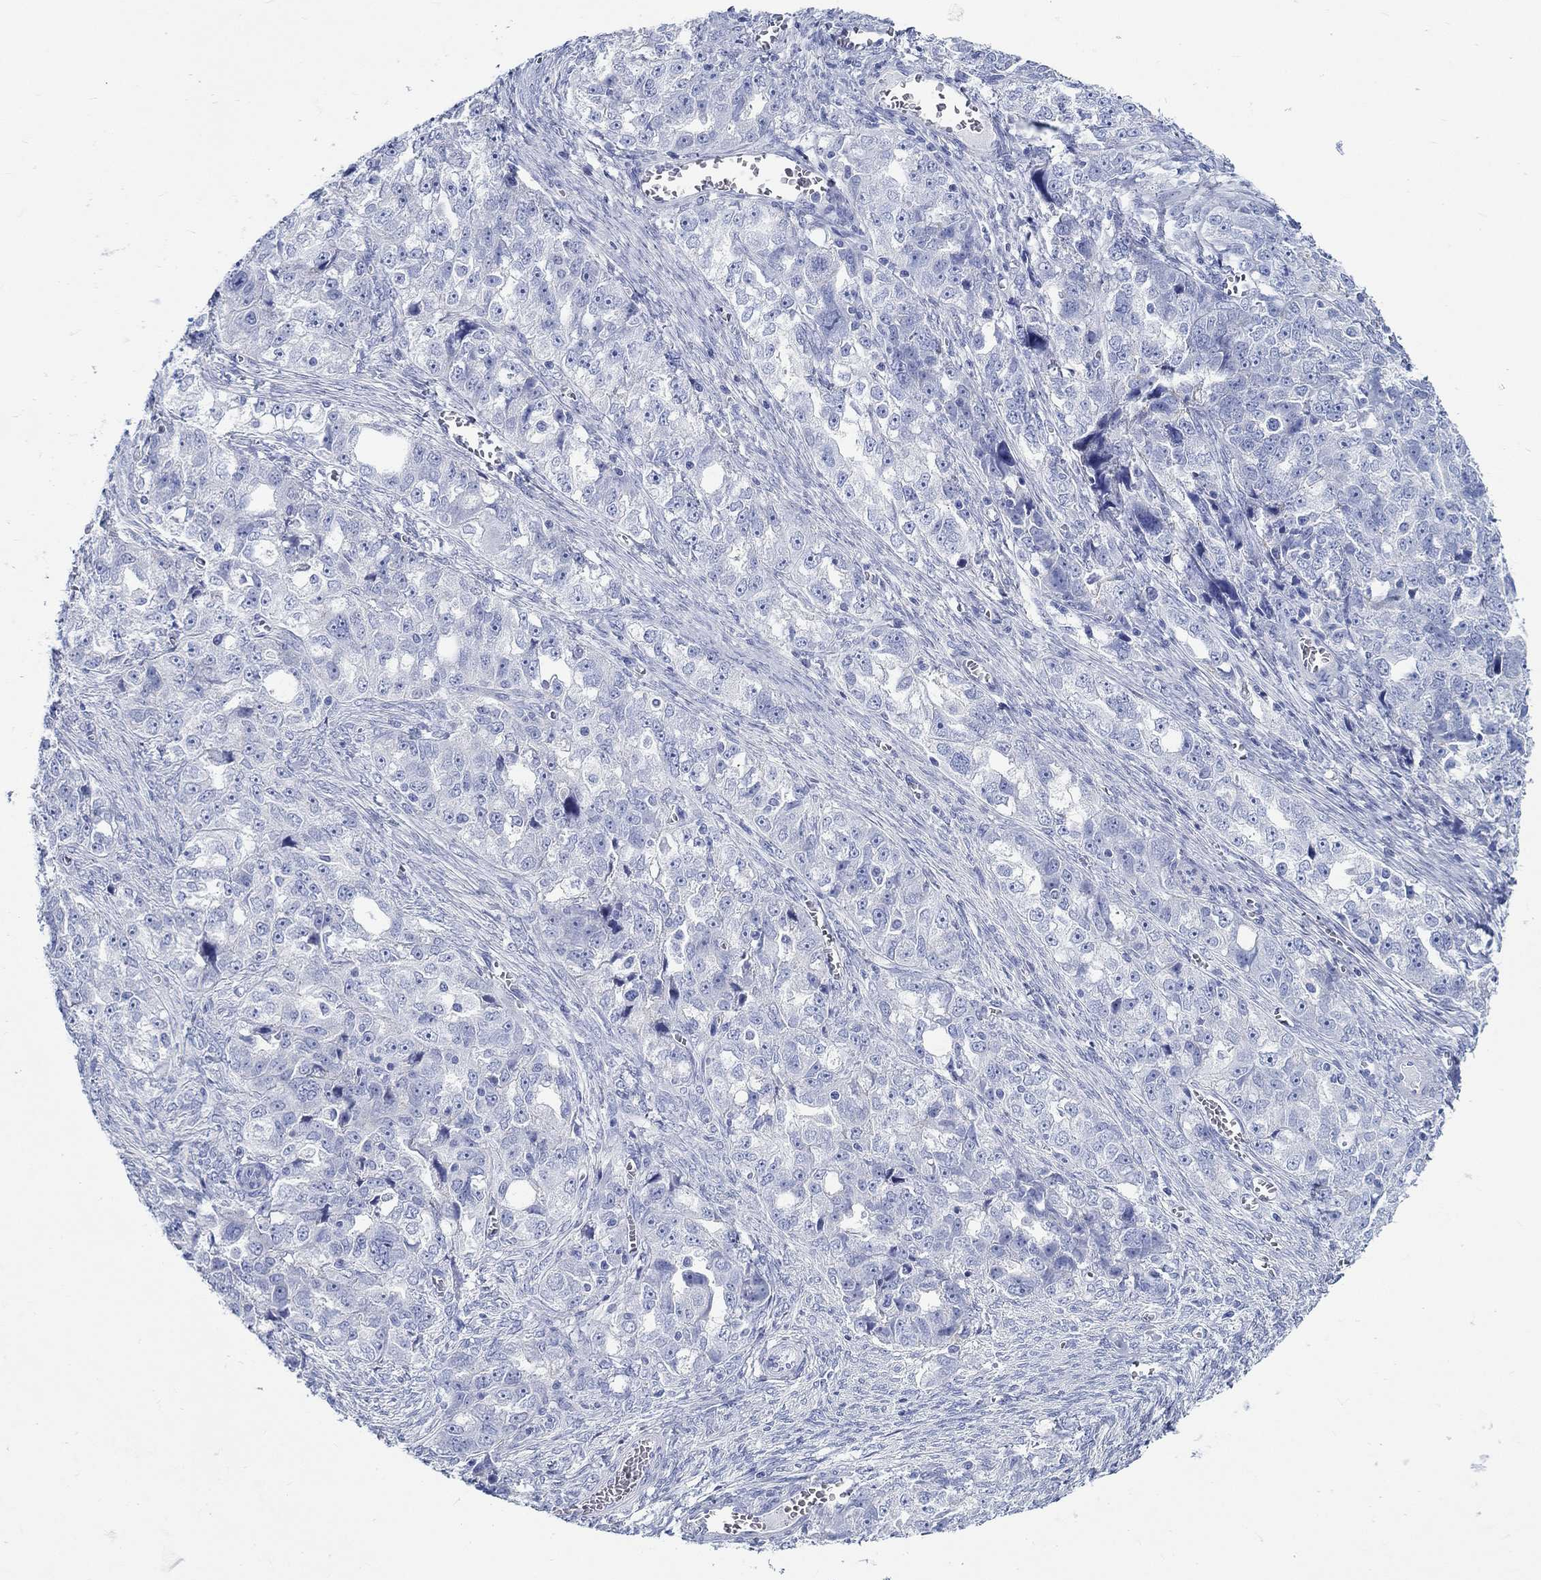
{"staining": {"intensity": "negative", "quantity": "none", "location": "none"}, "tissue": "ovarian cancer", "cell_type": "Tumor cells", "image_type": "cancer", "snomed": [{"axis": "morphology", "description": "Cystadenocarcinoma, serous, NOS"}, {"axis": "topography", "description": "Ovary"}], "caption": "Immunohistochemistry (IHC) image of ovarian serous cystadenocarcinoma stained for a protein (brown), which reveals no positivity in tumor cells.", "gene": "RD3L", "patient": {"sex": "female", "age": 51}}